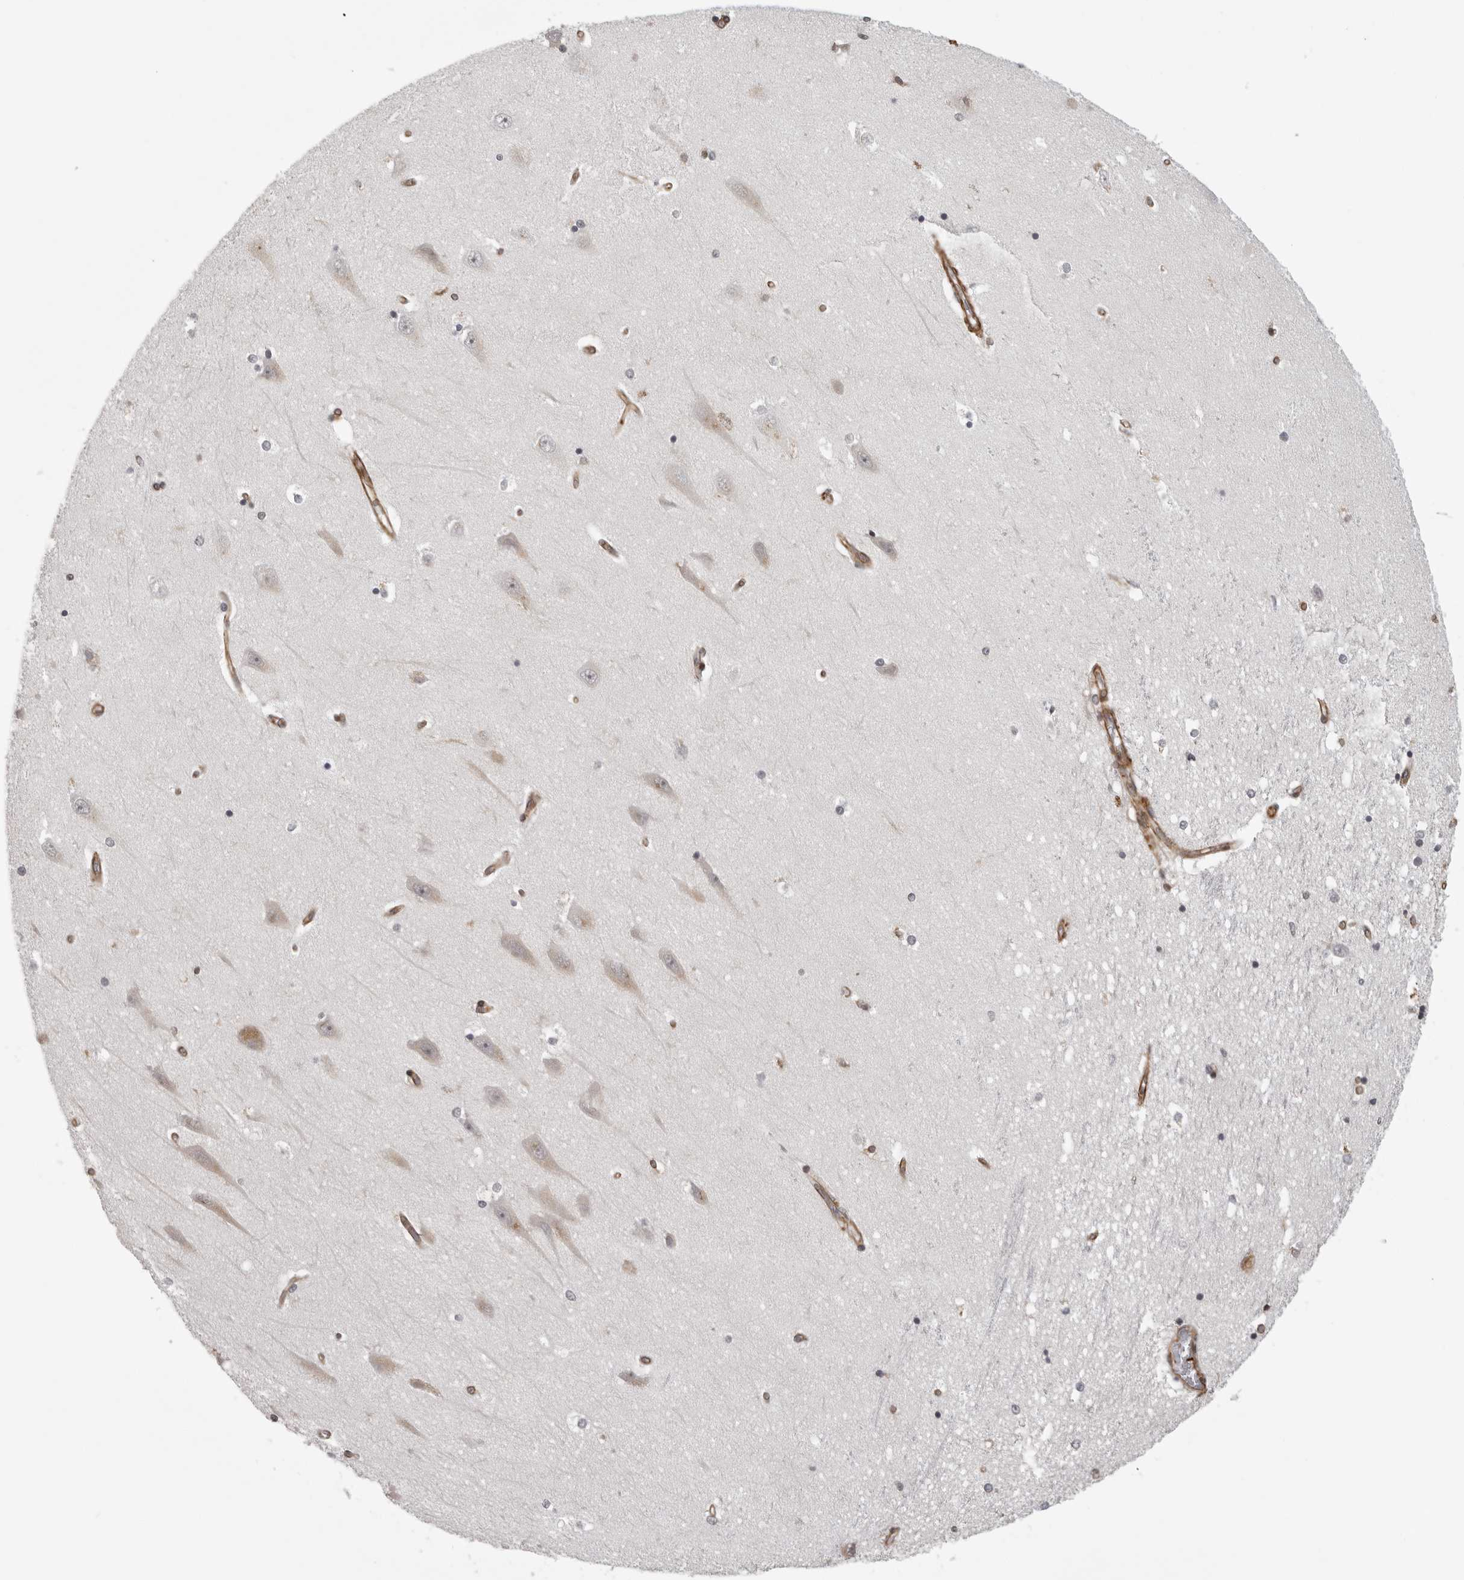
{"staining": {"intensity": "negative", "quantity": "none", "location": "none"}, "tissue": "hippocampus", "cell_type": "Glial cells", "image_type": "normal", "snomed": [{"axis": "morphology", "description": "Normal tissue, NOS"}, {"axis": "topography", "description": "Hippocampus"}], "caption": "IHC image of benign hippocampus stained for a protein (brown), which shows no staining in glial cells. (DAB (3,3'-diaminobenzidine) IHC, high magnification).", "gene": "TUT4", "patient": {"sex": "male", "age": 45}}